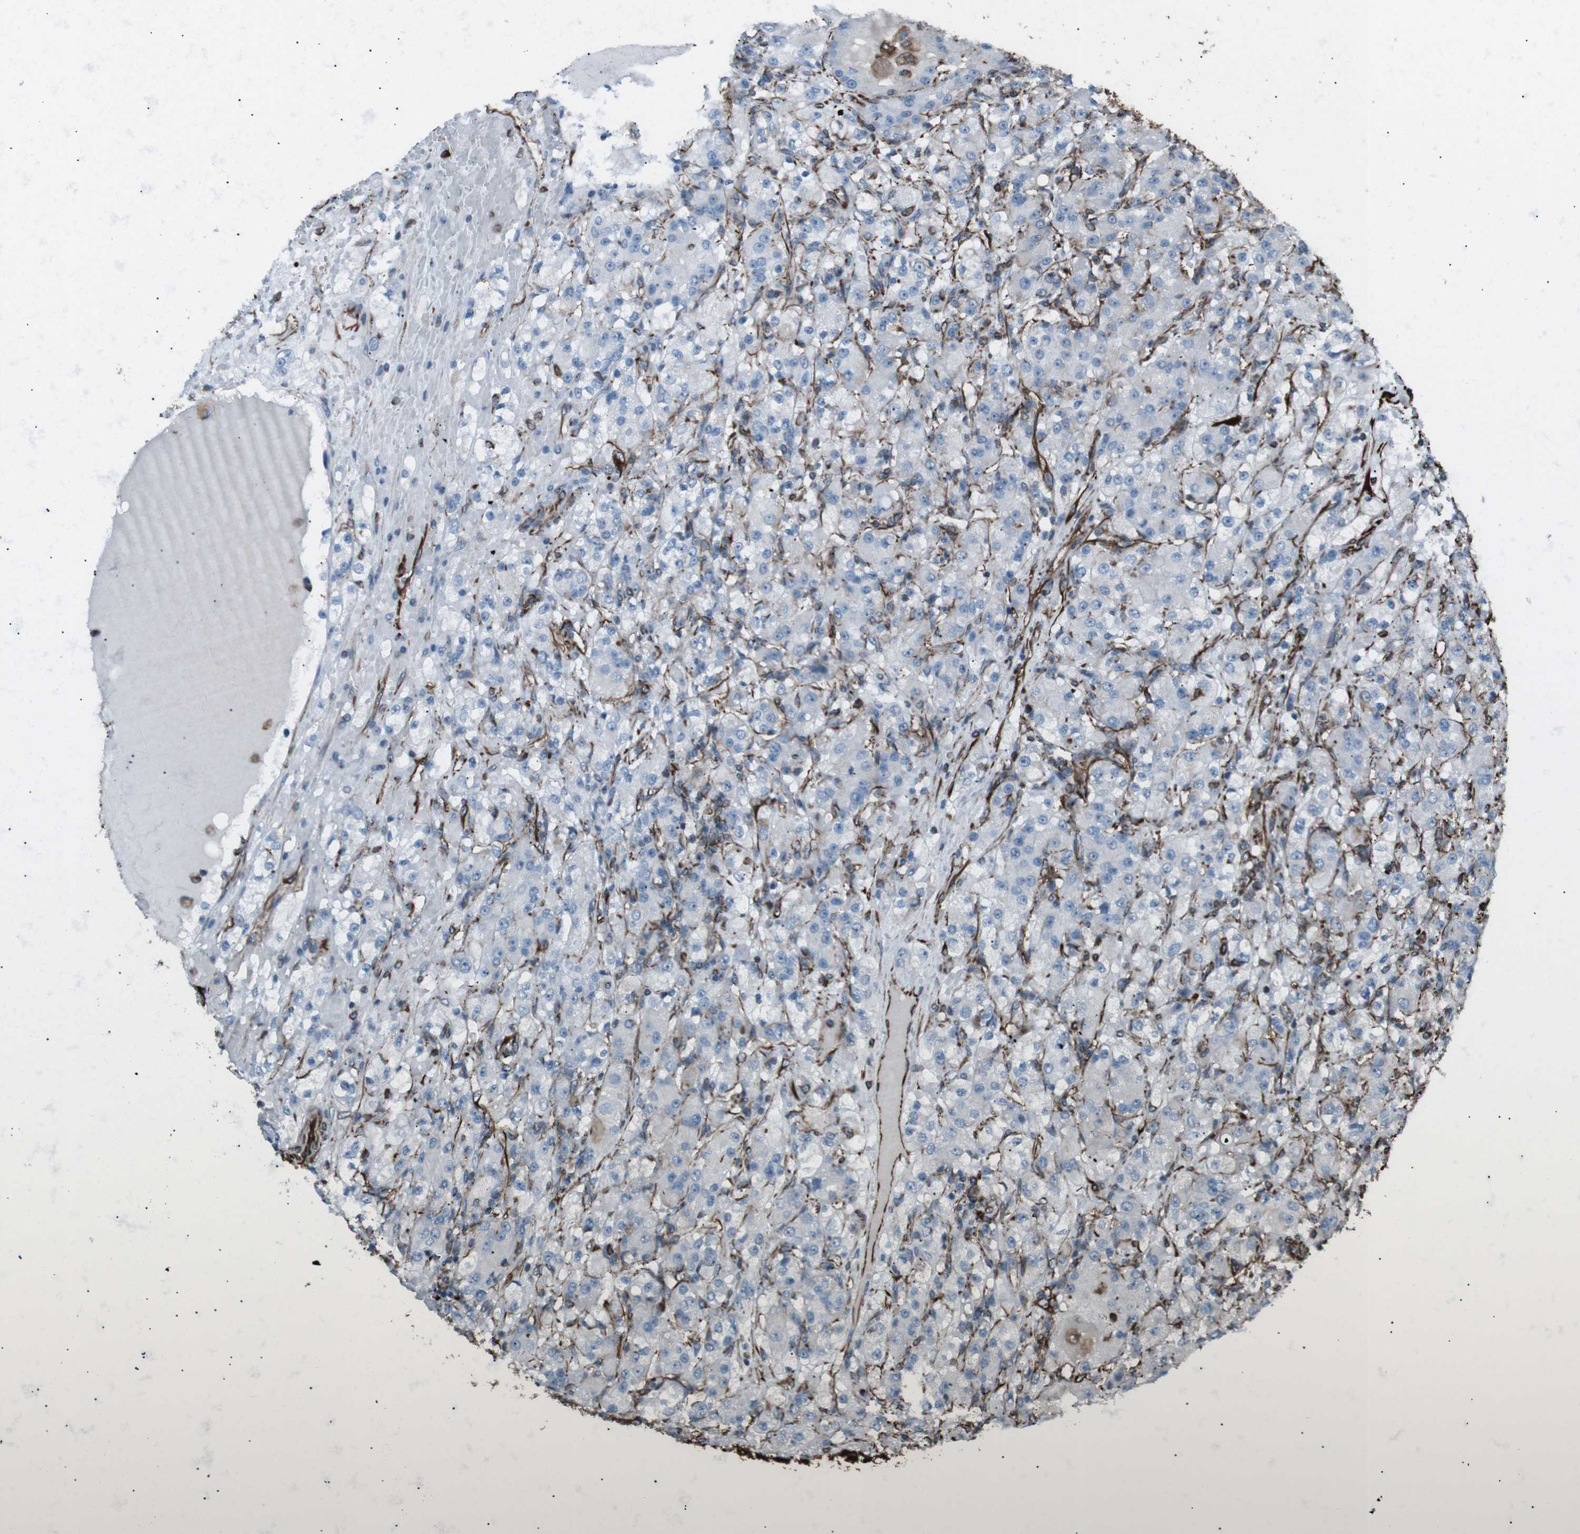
{"staining": {"intensity": "negative", "quantity": "none", "location": "none"}, "tissue": "renal cancer", "cell_type": "Tumor cells", "image_type": "cancer", "snomed": [{"axis": "morphology", "description": "Normal tissue, NOS"}, {"axis": "morphology", "description": "Adenocarcinoma, NOS"}, {"axis": "topography", "description": "Kidney"}], "caption": "IHC histopathology image of neoplastic tissue: adenocarcinoma (renal) stained with DAB reveals no significant protein positivity in tumor cells. The staining was performed using DAB (3,3'-diaminobenzidine) to visualize the protein expression in brown, while the nuclei were stained in blue with hematoxylin (Magnification: 20x).", "gene": "ZDHHC6", "patient": {"sex": "male", "age": 61}}